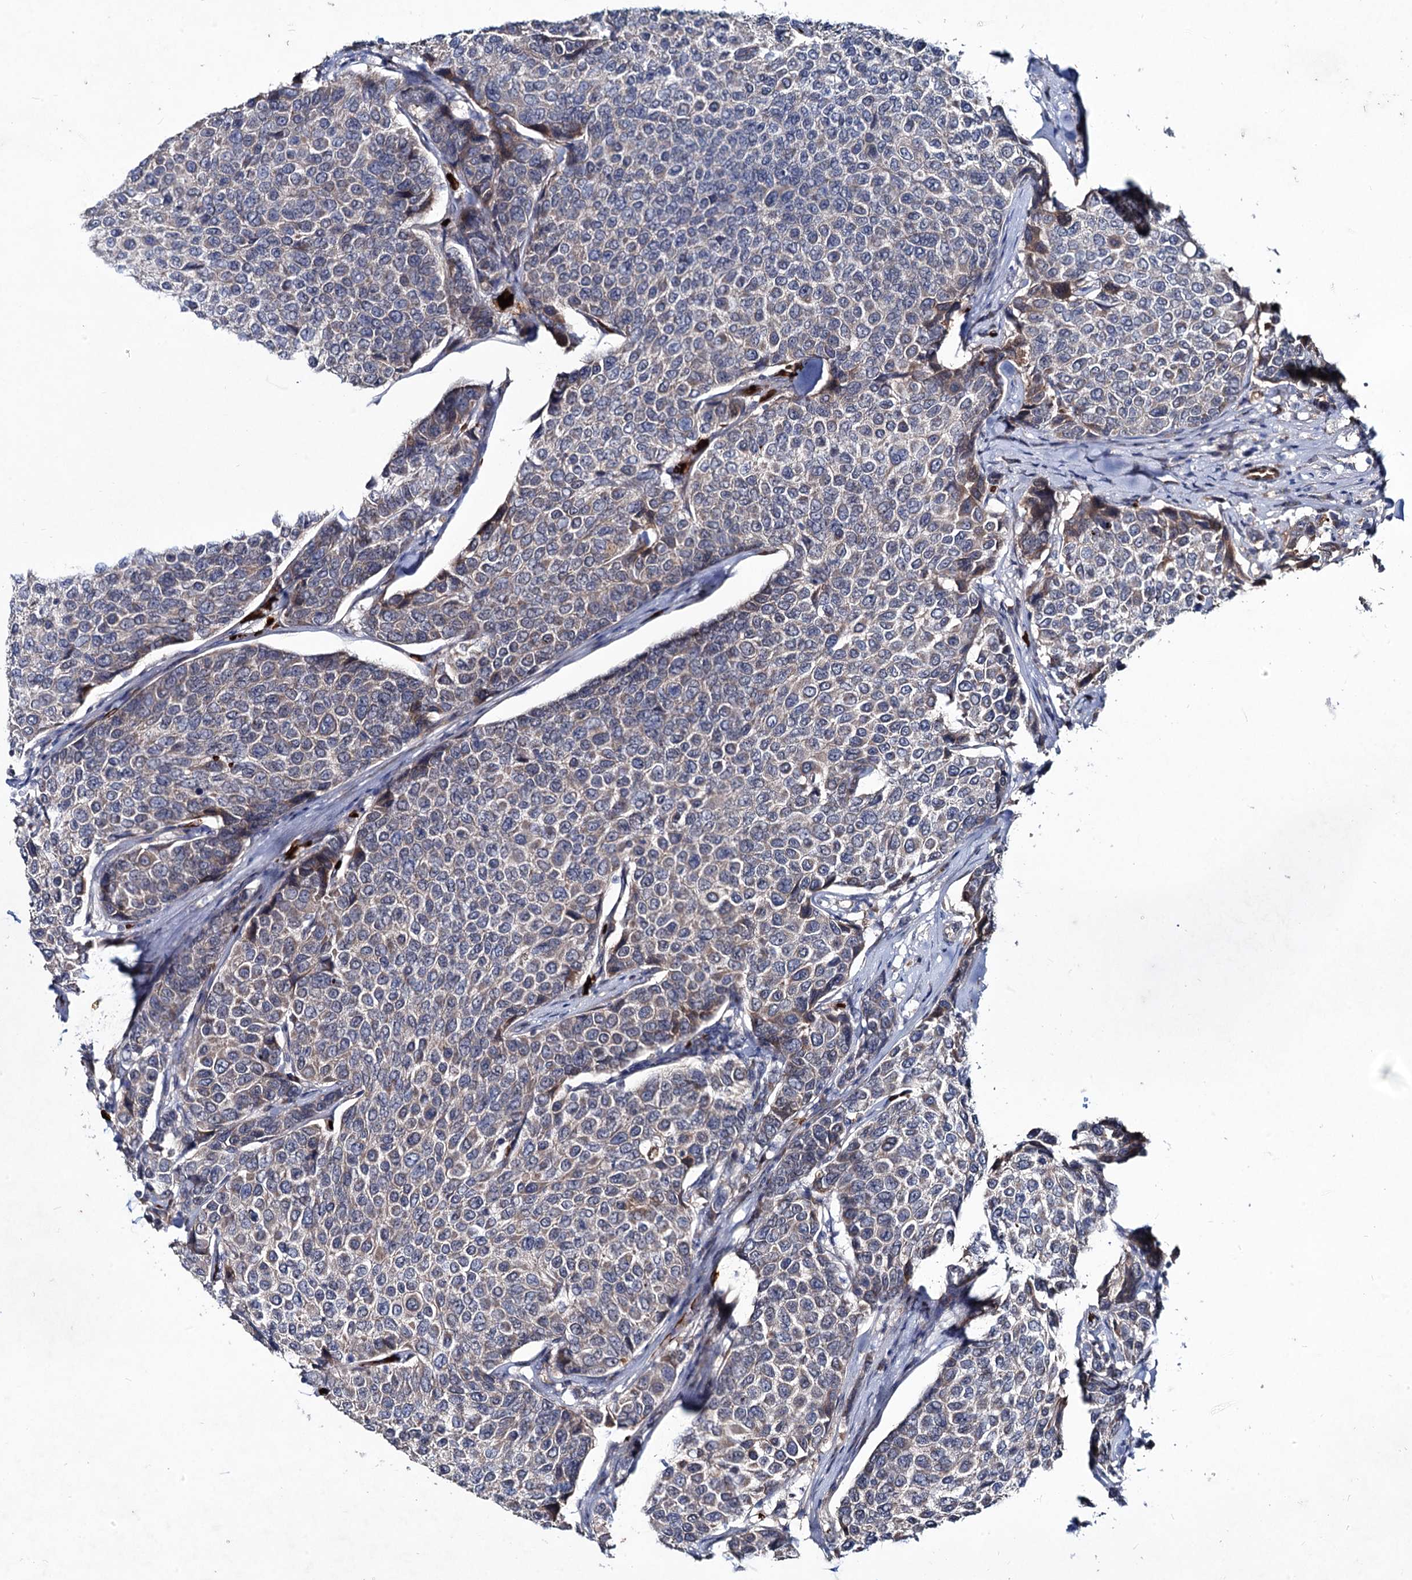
{"staining": {"intensity": "weak", "quantity": "<25%", "location": "cytoplasmic/membranous"}, "tissue": "breast cancer", "cell_type": "Tumor cells", "image_type": "cancer", "snomed": [{"axis": "morphology", "description": "Duct carcinoma"}, {"axis": "topography", "description": "Breast"}], "caption": "The histopathology image exhibits no staining of tumor cells in infiltrating ductal carcinoma (breast).", "gene": "RNF6", "patient": {"sex": "female", "age": 55}}